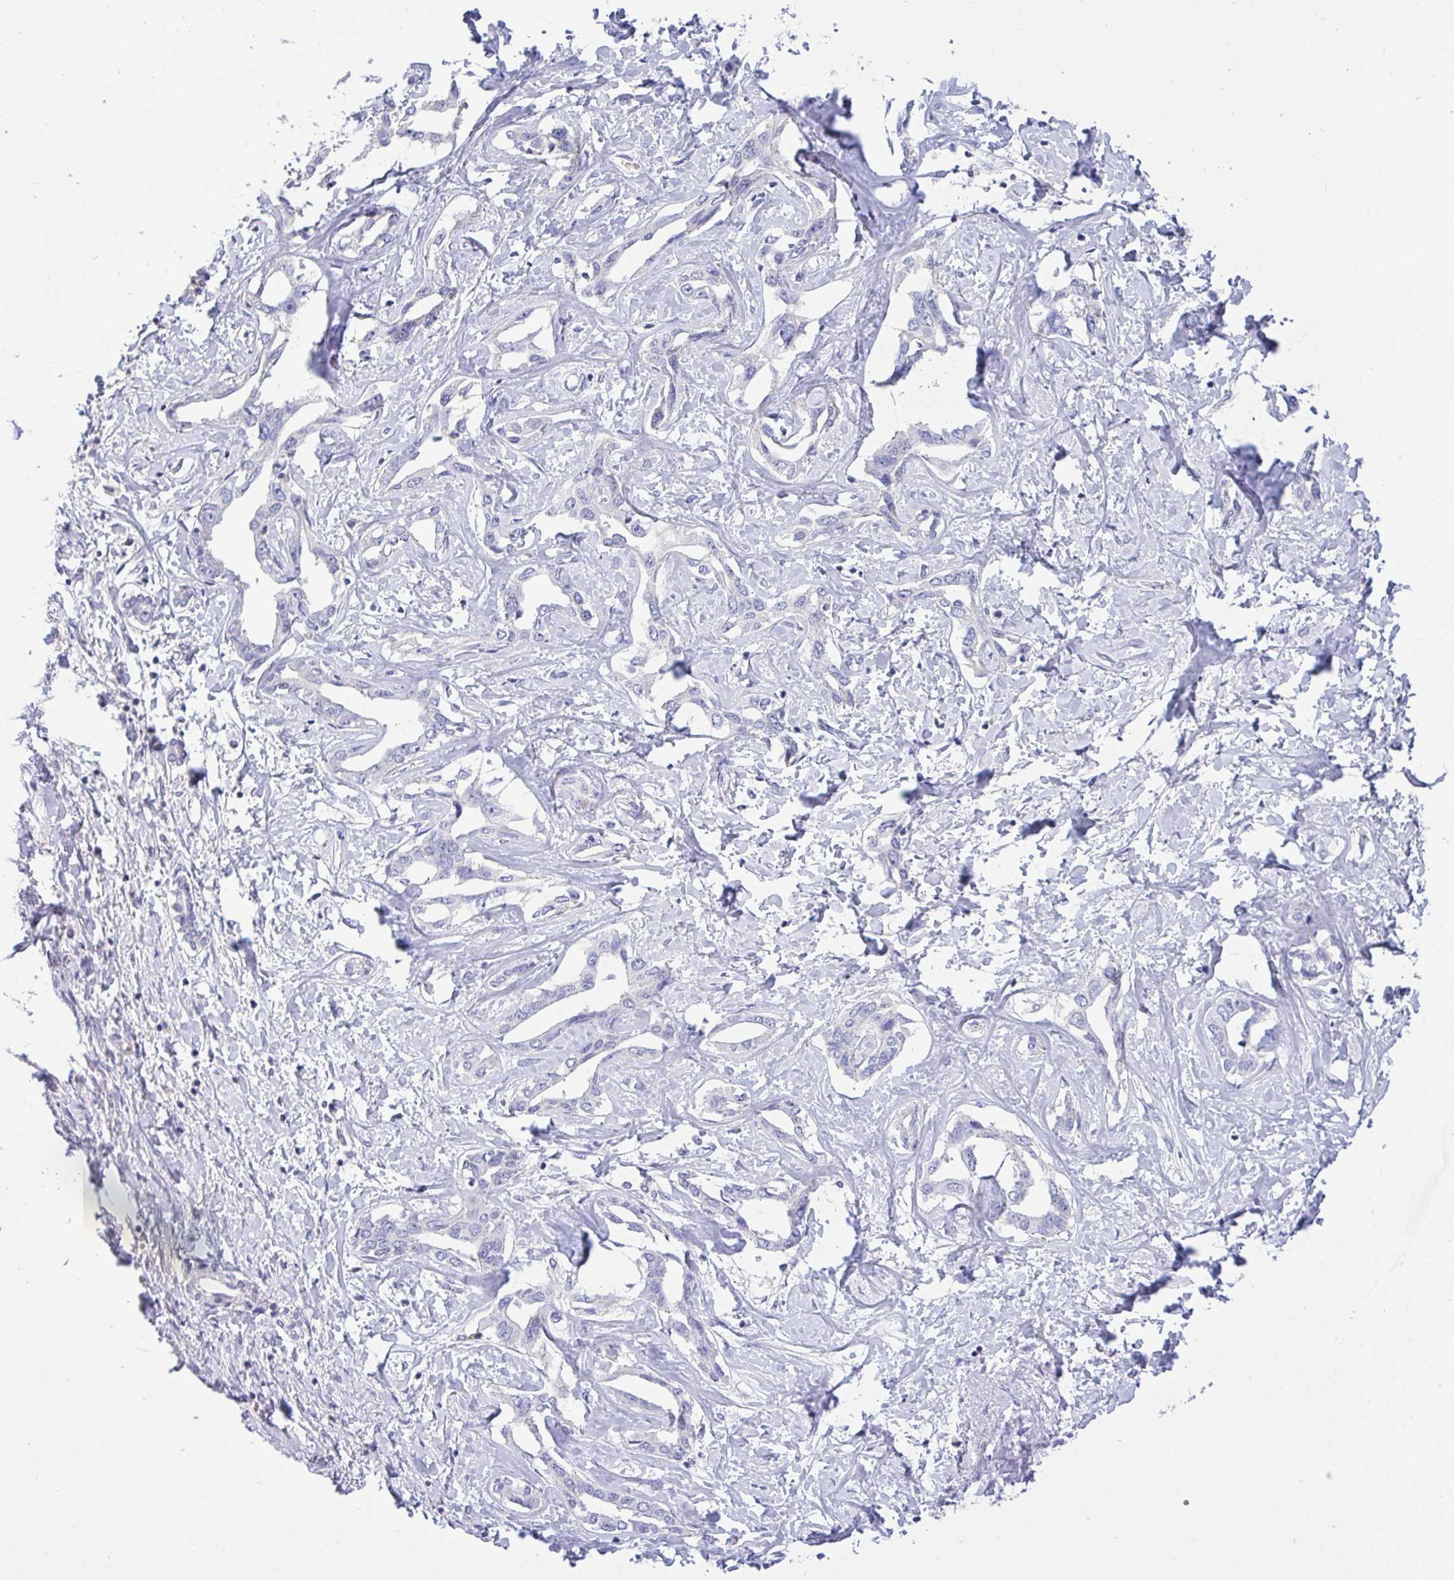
{"staining": {"intensity": "negative", "quantity": "none", "location": "none"}, "tissue": "liver cancer", "cell_type": "Tumor cells", "image_type": "cancer", "snomed": [{"axis": "morphology", "description": "Cholangiocarcinoma"}, {"axis": "topography", "description": "Liver"}], "caption": "Immunohistochemistry histopathology image of human liver cancer (cholangiocarcinoma) stained for a protein (brown), which demonstrates no staining in tumor cells.", "gene": "CA10", "patient": {"sex": "male", "age": 59}}